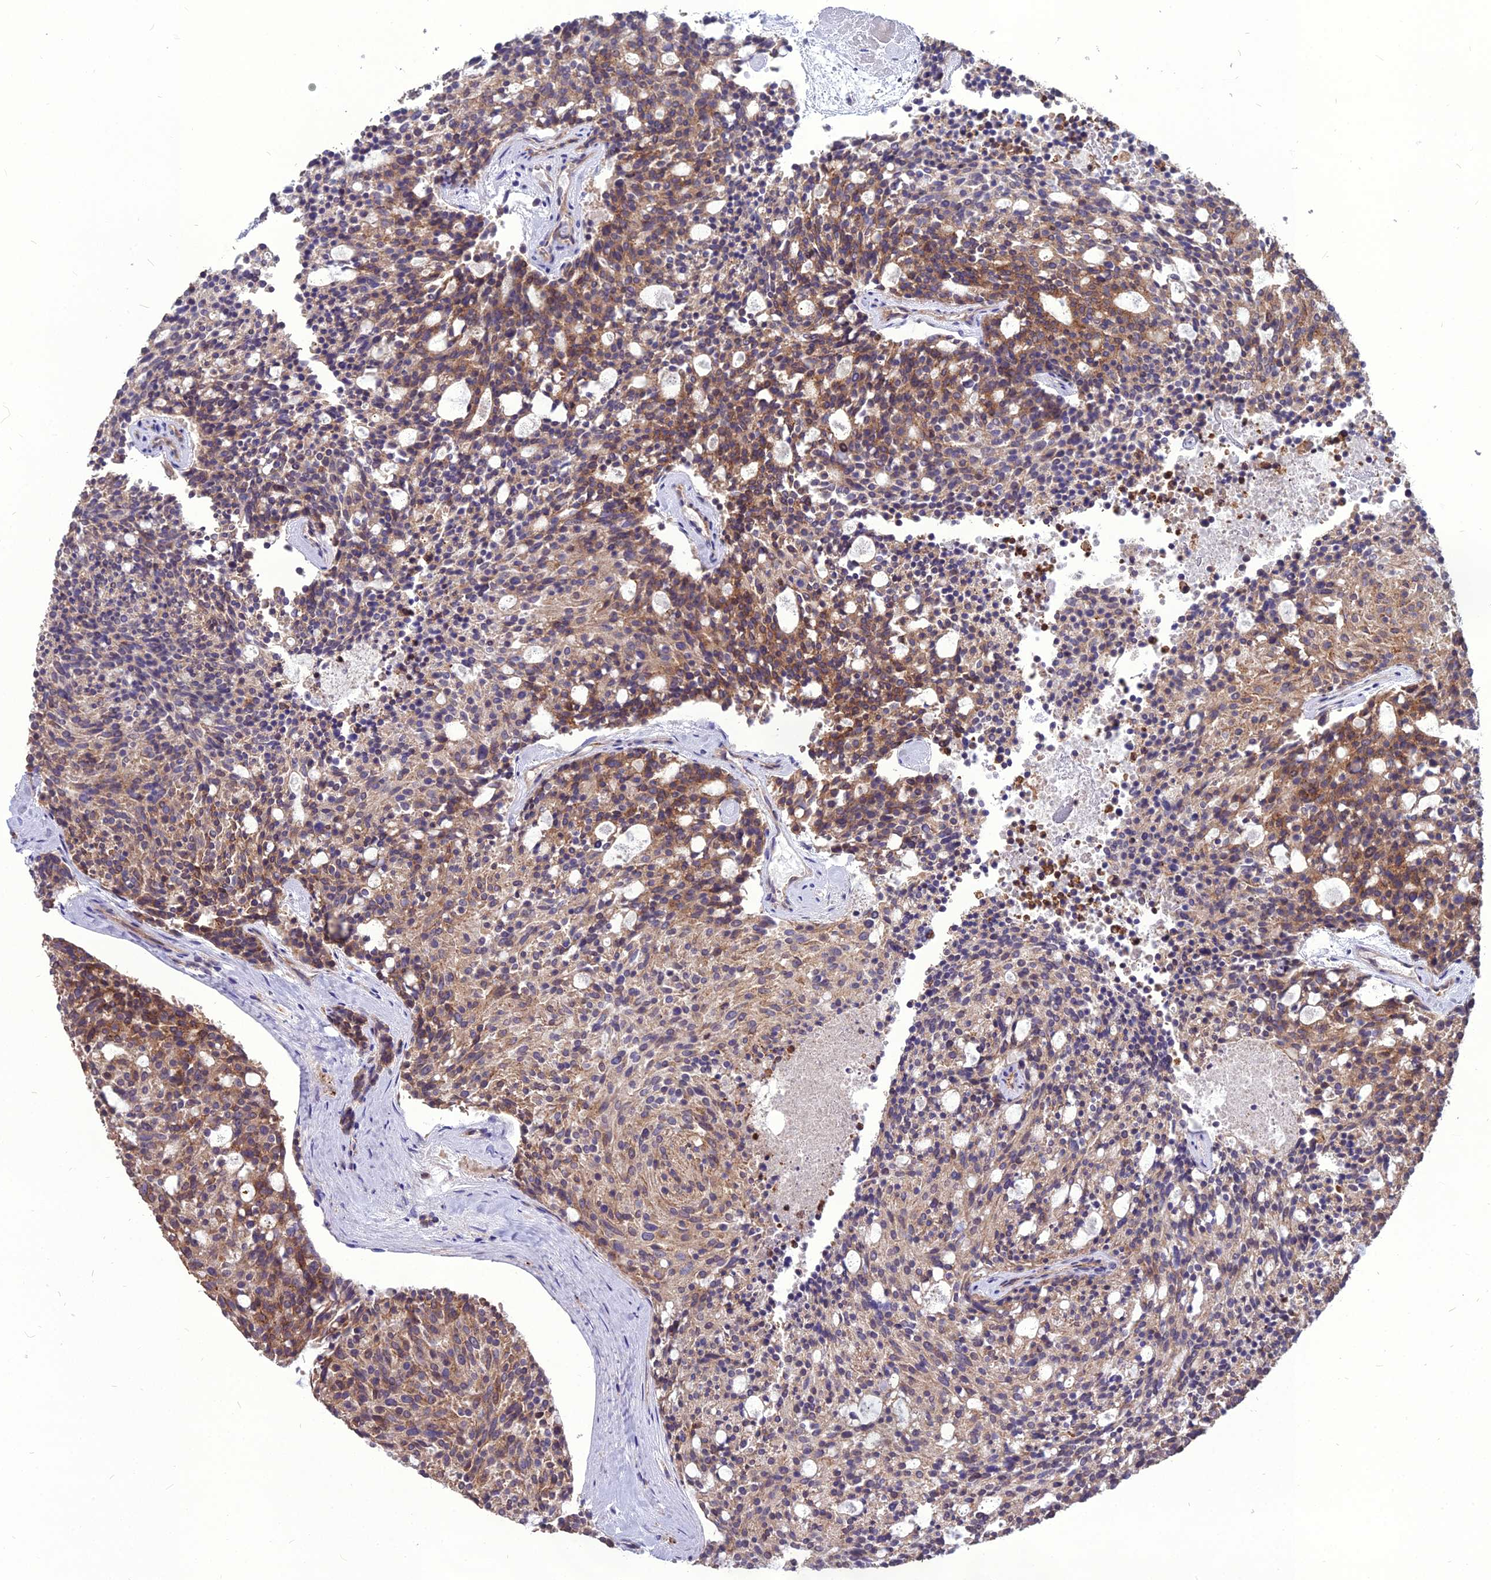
{"staining": {"intensity": "moderate", "quantity": "25%-75%", "location": "cytoplasmic/membranous"}, "tissue": "carcinoid", "cell_type": "Tumor cells", "image_type": "cancer", "snomed": [{"axis": "morphology", "description": "Carcinoid, malignant, NOS"}, {"axis": "topography", "description": "Pancreas"}], "caption": "Immunohistochemical staining of human malignant carcinoid exhibits medium levels of moderate cytoplasmic/membranous staining in about 25%-75% of tumor cells. (DAB (3,3'-diaminobenzidine) IHC, brown staining for protein, blue staining for nuclei).", "gene": "PCED1B", "patient": {"sex": "female", "age": 54}}